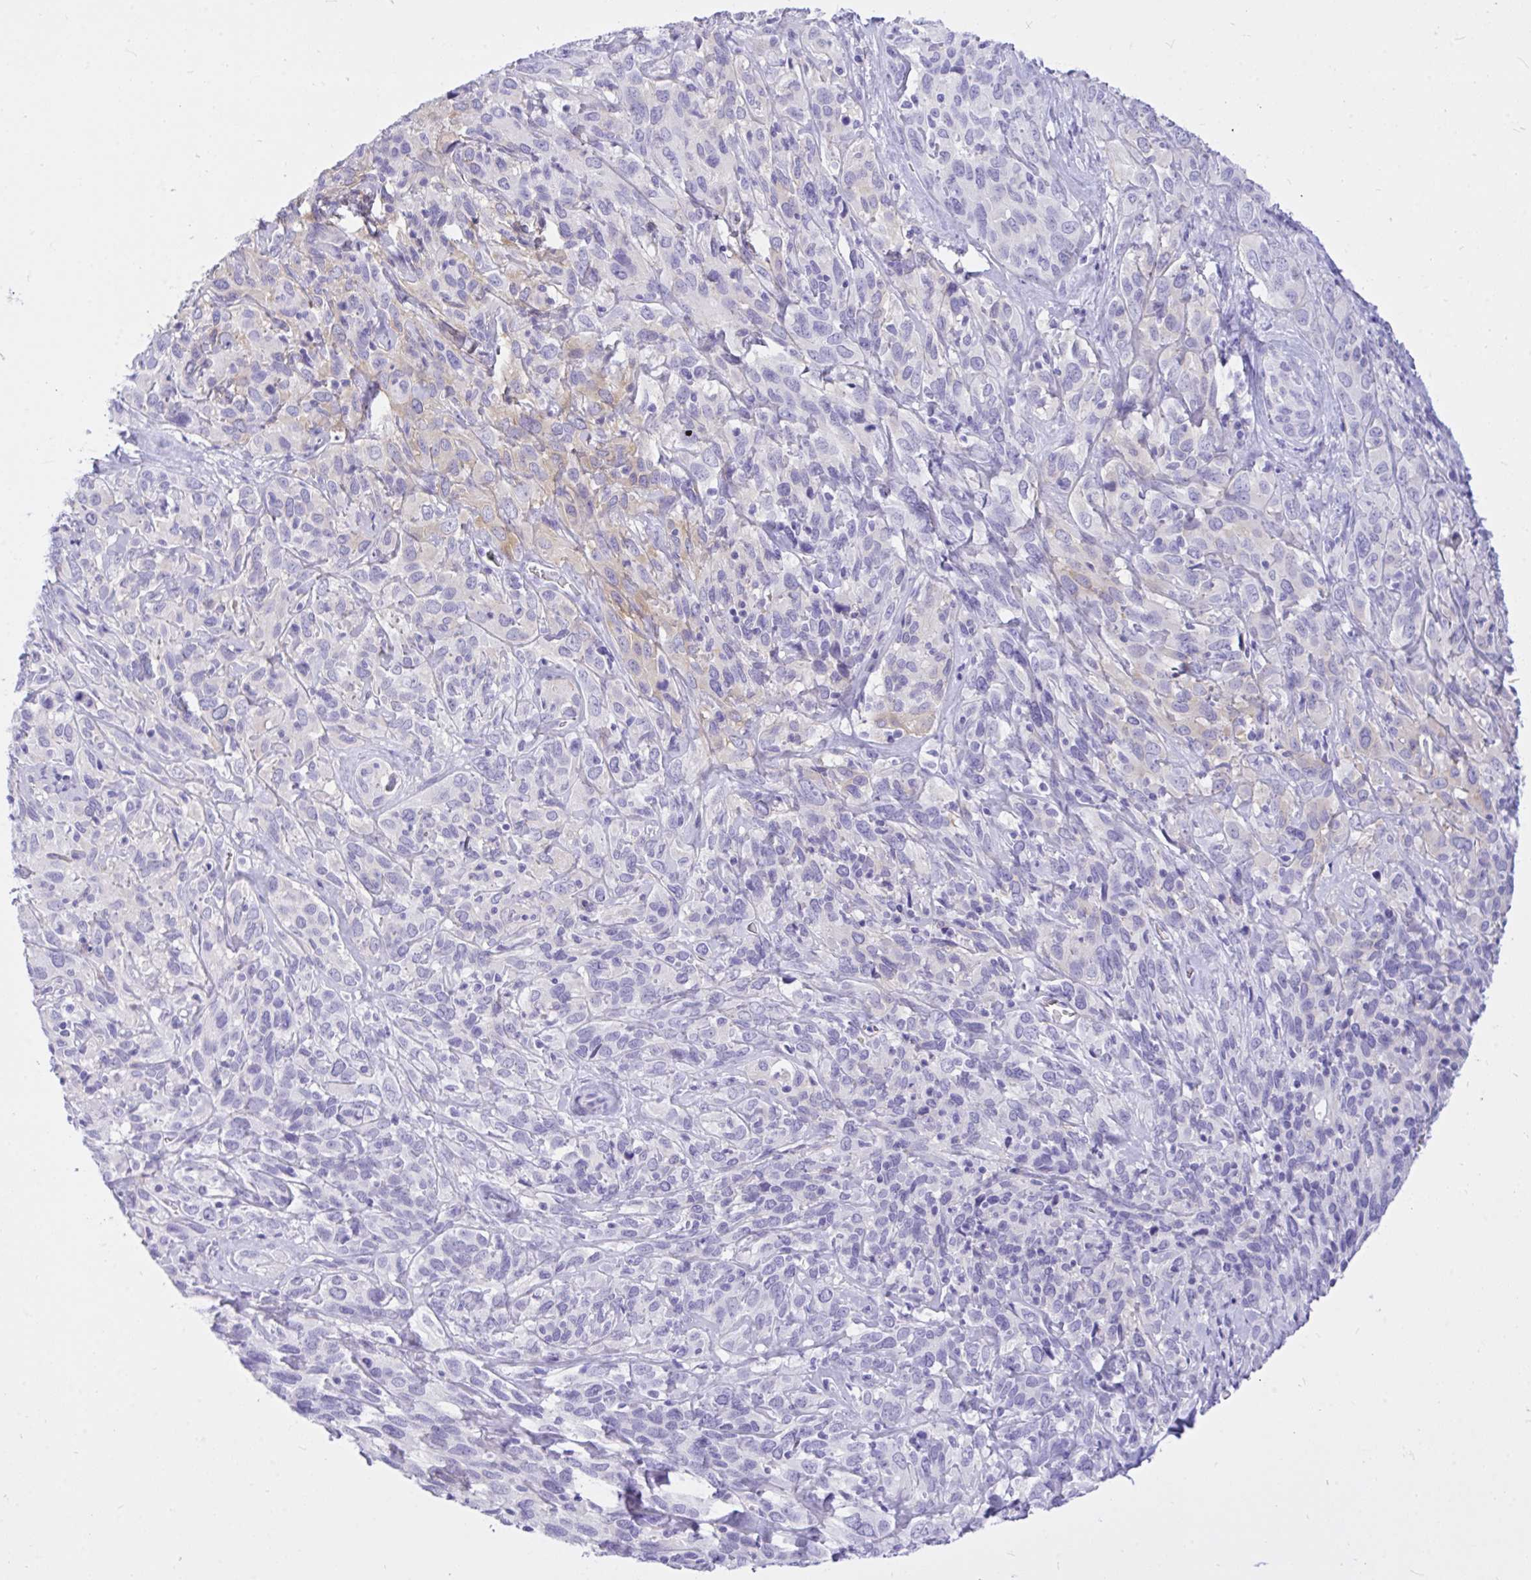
{"staining": {"intensity": "negative", "quantity": "none", "location": "none"}, "tissue": "cervical cancer", "cell_type": "Tumor cells", "image_type": "cancer", "snomed": [{"axis": "morphology", "description": "Normal tissue, NOS"}, {"axis": "morphology", "description": "Squamous cell carcinoma, NOS"}, {"axis": "topography", "description": "Cervix"}], "caption": "Micrograph shows no protein positivity in tumor cells of cervical squamous cell carcinoma tissue.", "gene": "TLN2", "patient": {"sex": "female", "age": 51}}